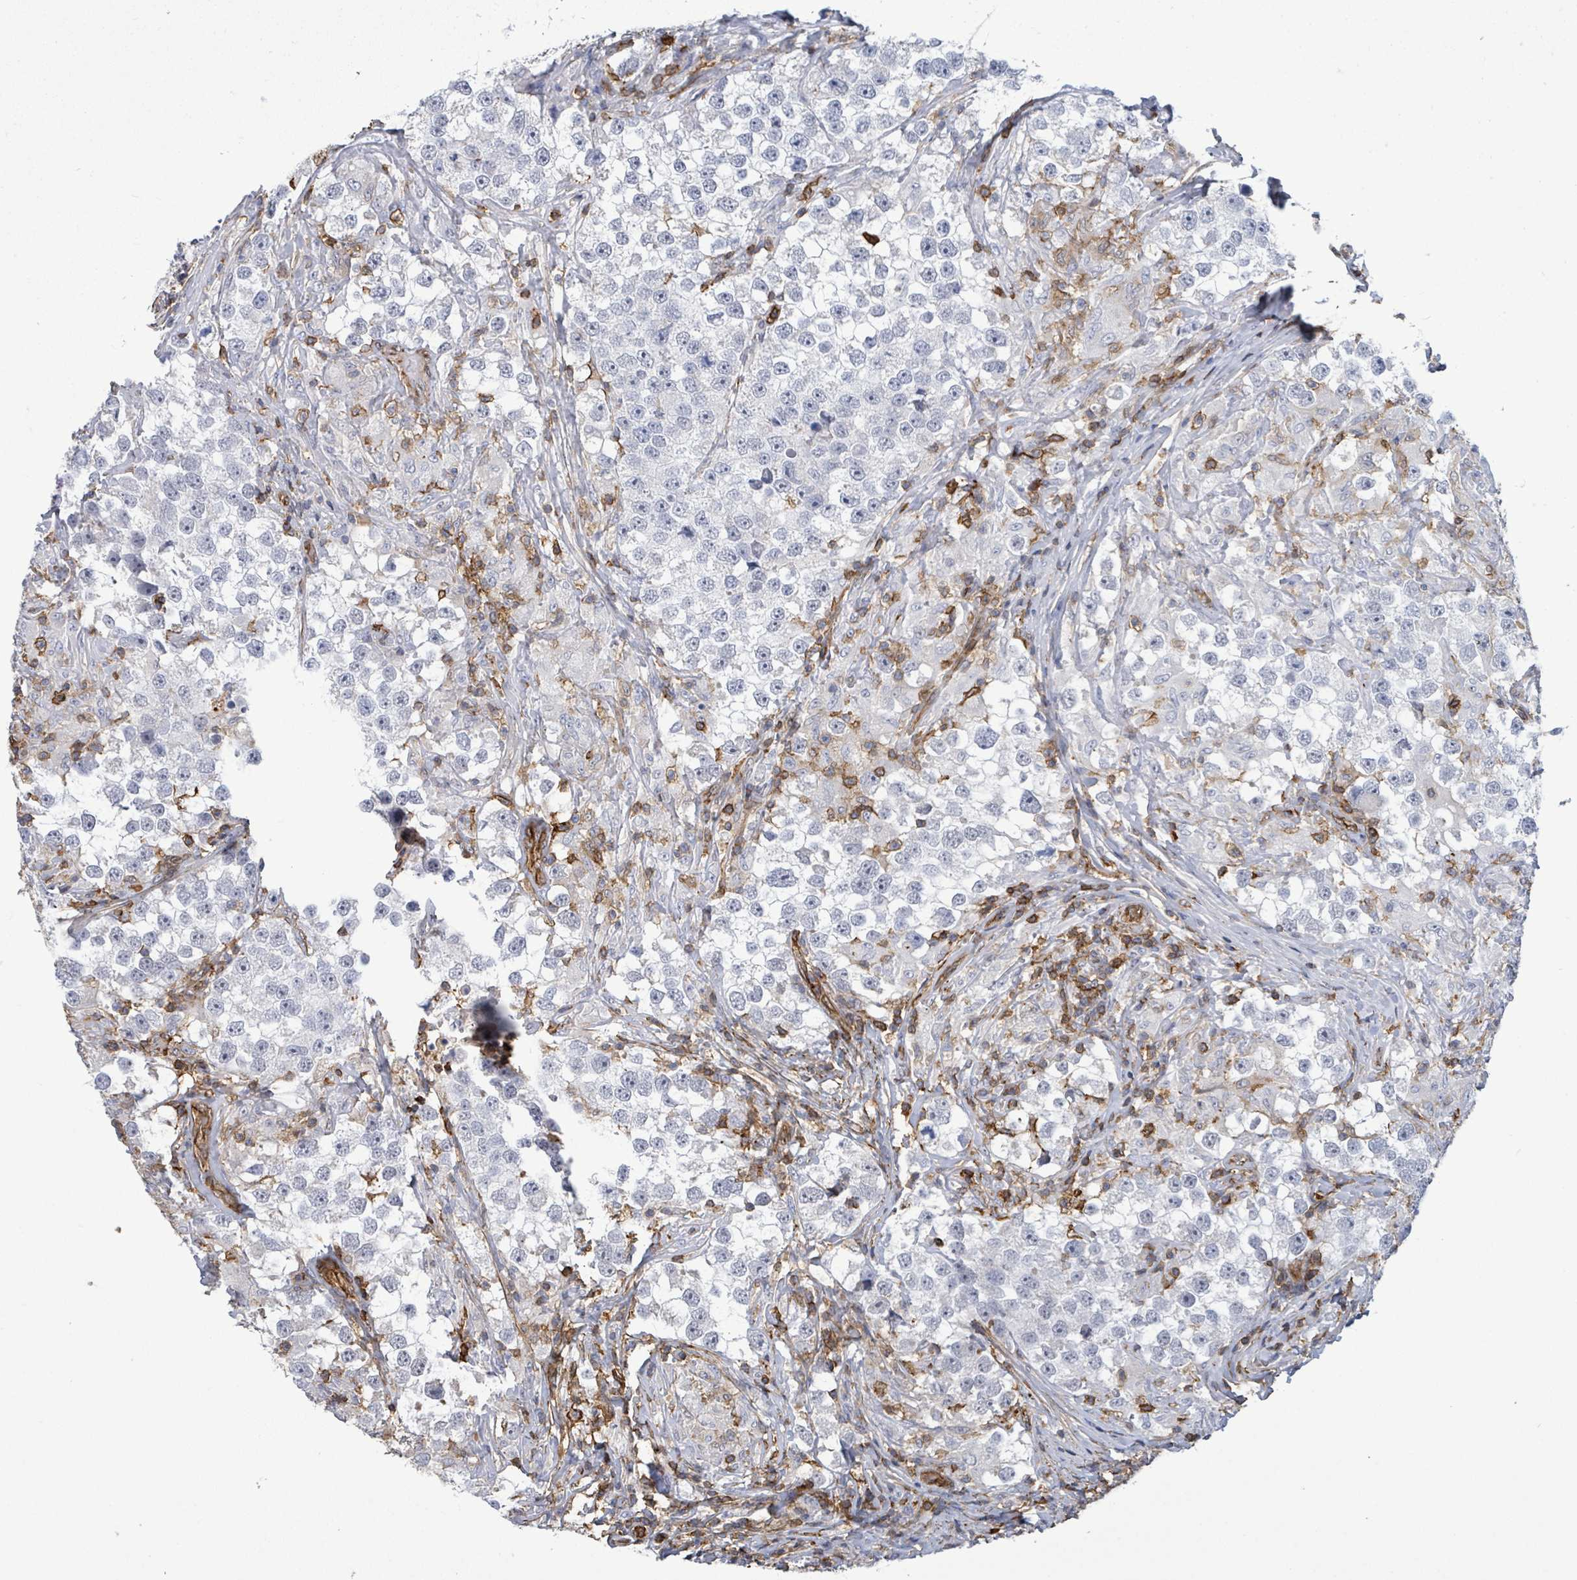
{"staining": {"intensity": "negative", "quantity": "none", "location": "none"}, "tissue": "testis cancer", "cell_type": "Tumor cells", "image_type": "cancer", "snomed": [{"axis": "morphology", "description": "Seminoma, NOS"}, {"axis": "topography", "description": "Testis"}], "caption": "A photomicrograph of human testis seminoma is negative for staining in tumor cells.", "gene": "PRKRIP1", "patient": {"sex": "male", "age": 46}}